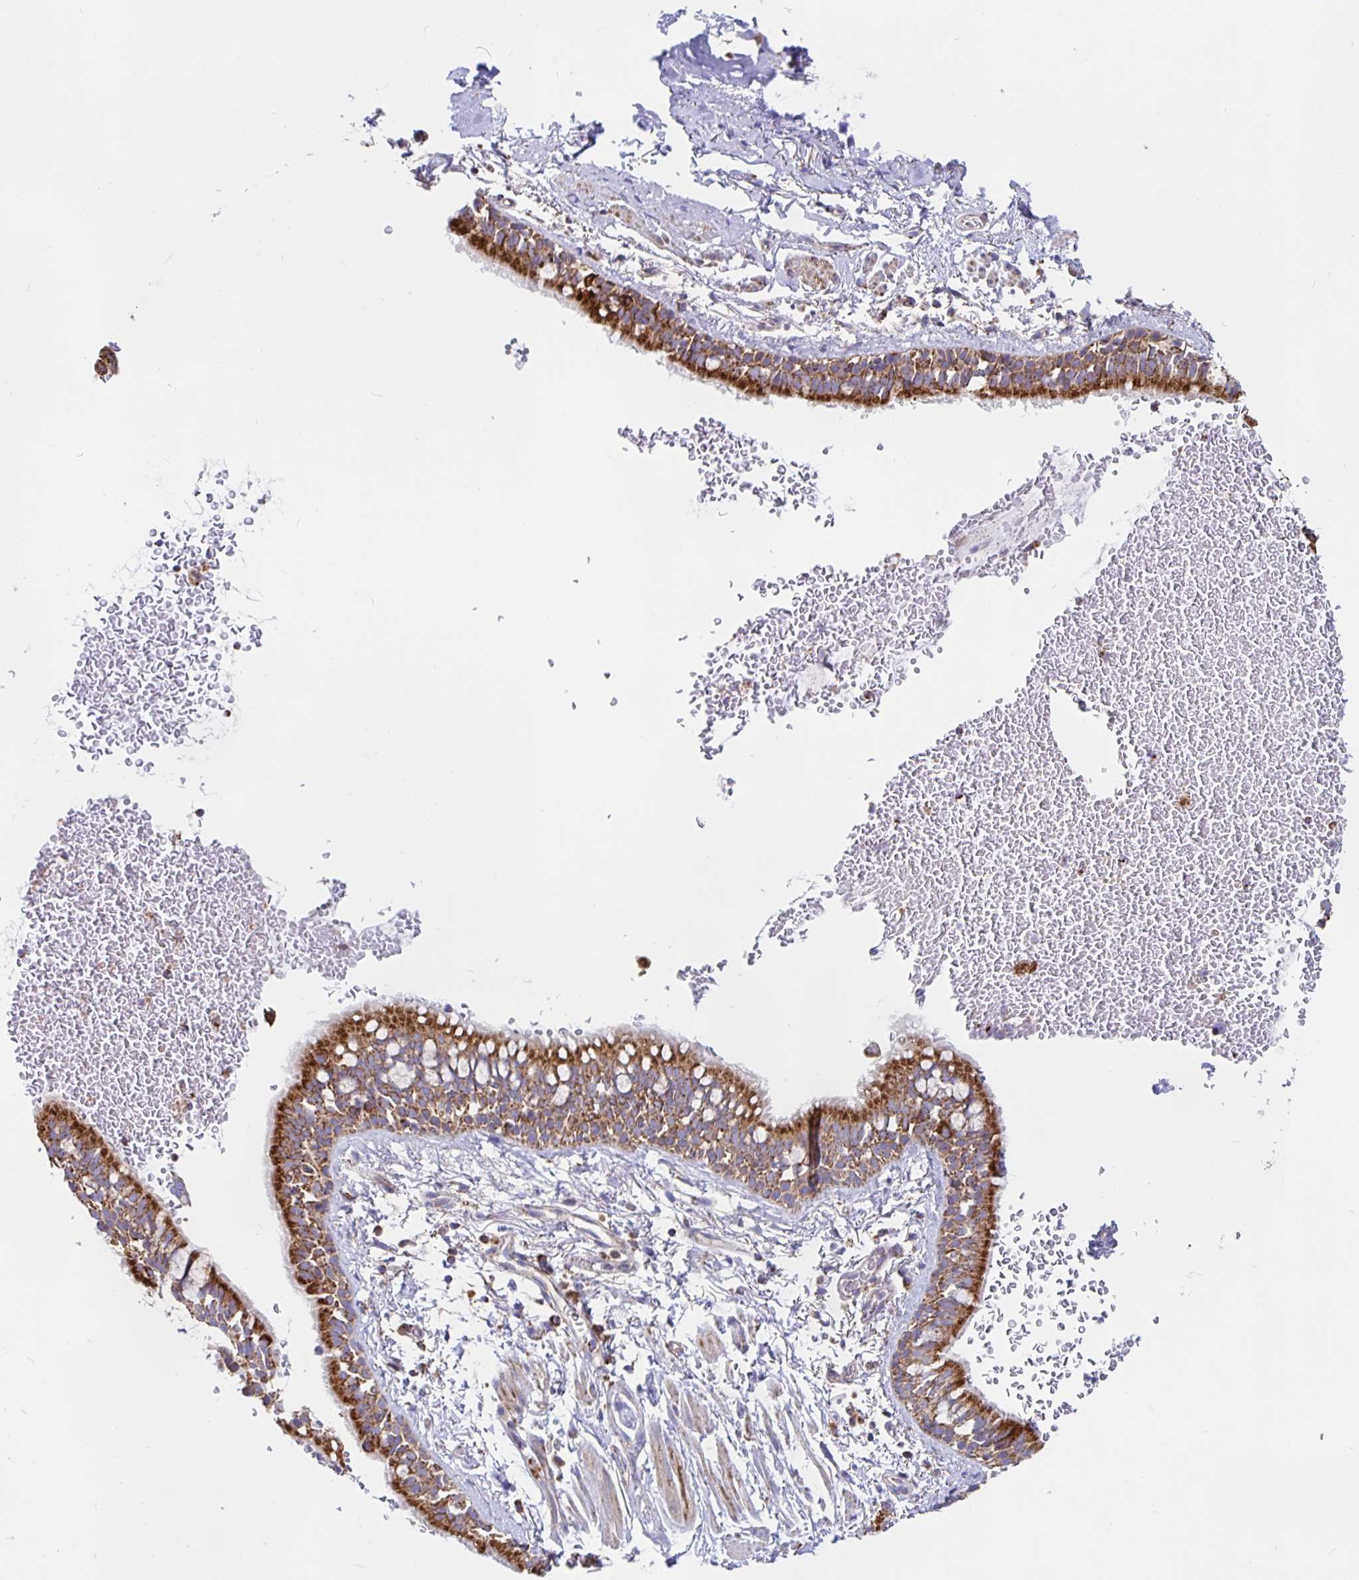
{"staining": {"intensity": "strong", "quantity": ">75%", "location": "cytoplasmic/membranous"}, "tissue": "bronchus", "cell_type": "Respiratory epithelial cells", "image_type": "normal", "snomed": [{"axis": "morphology", "description": "Normal tissue, NOS"}, {"axis": "topography", "description": "Lymph node"}, {"axis": "topography", "description": "Cartilage tissue"}, {"axis": "topography", "description": "Bronchus"}], "caption": "Respiratory epithelial cells reveal strong cytoplasmic/membranous staining in approximately >75% of cells in normal bronchus.", "gene": "PRDX3", "patient": {"sex": "female", "age": 70}}